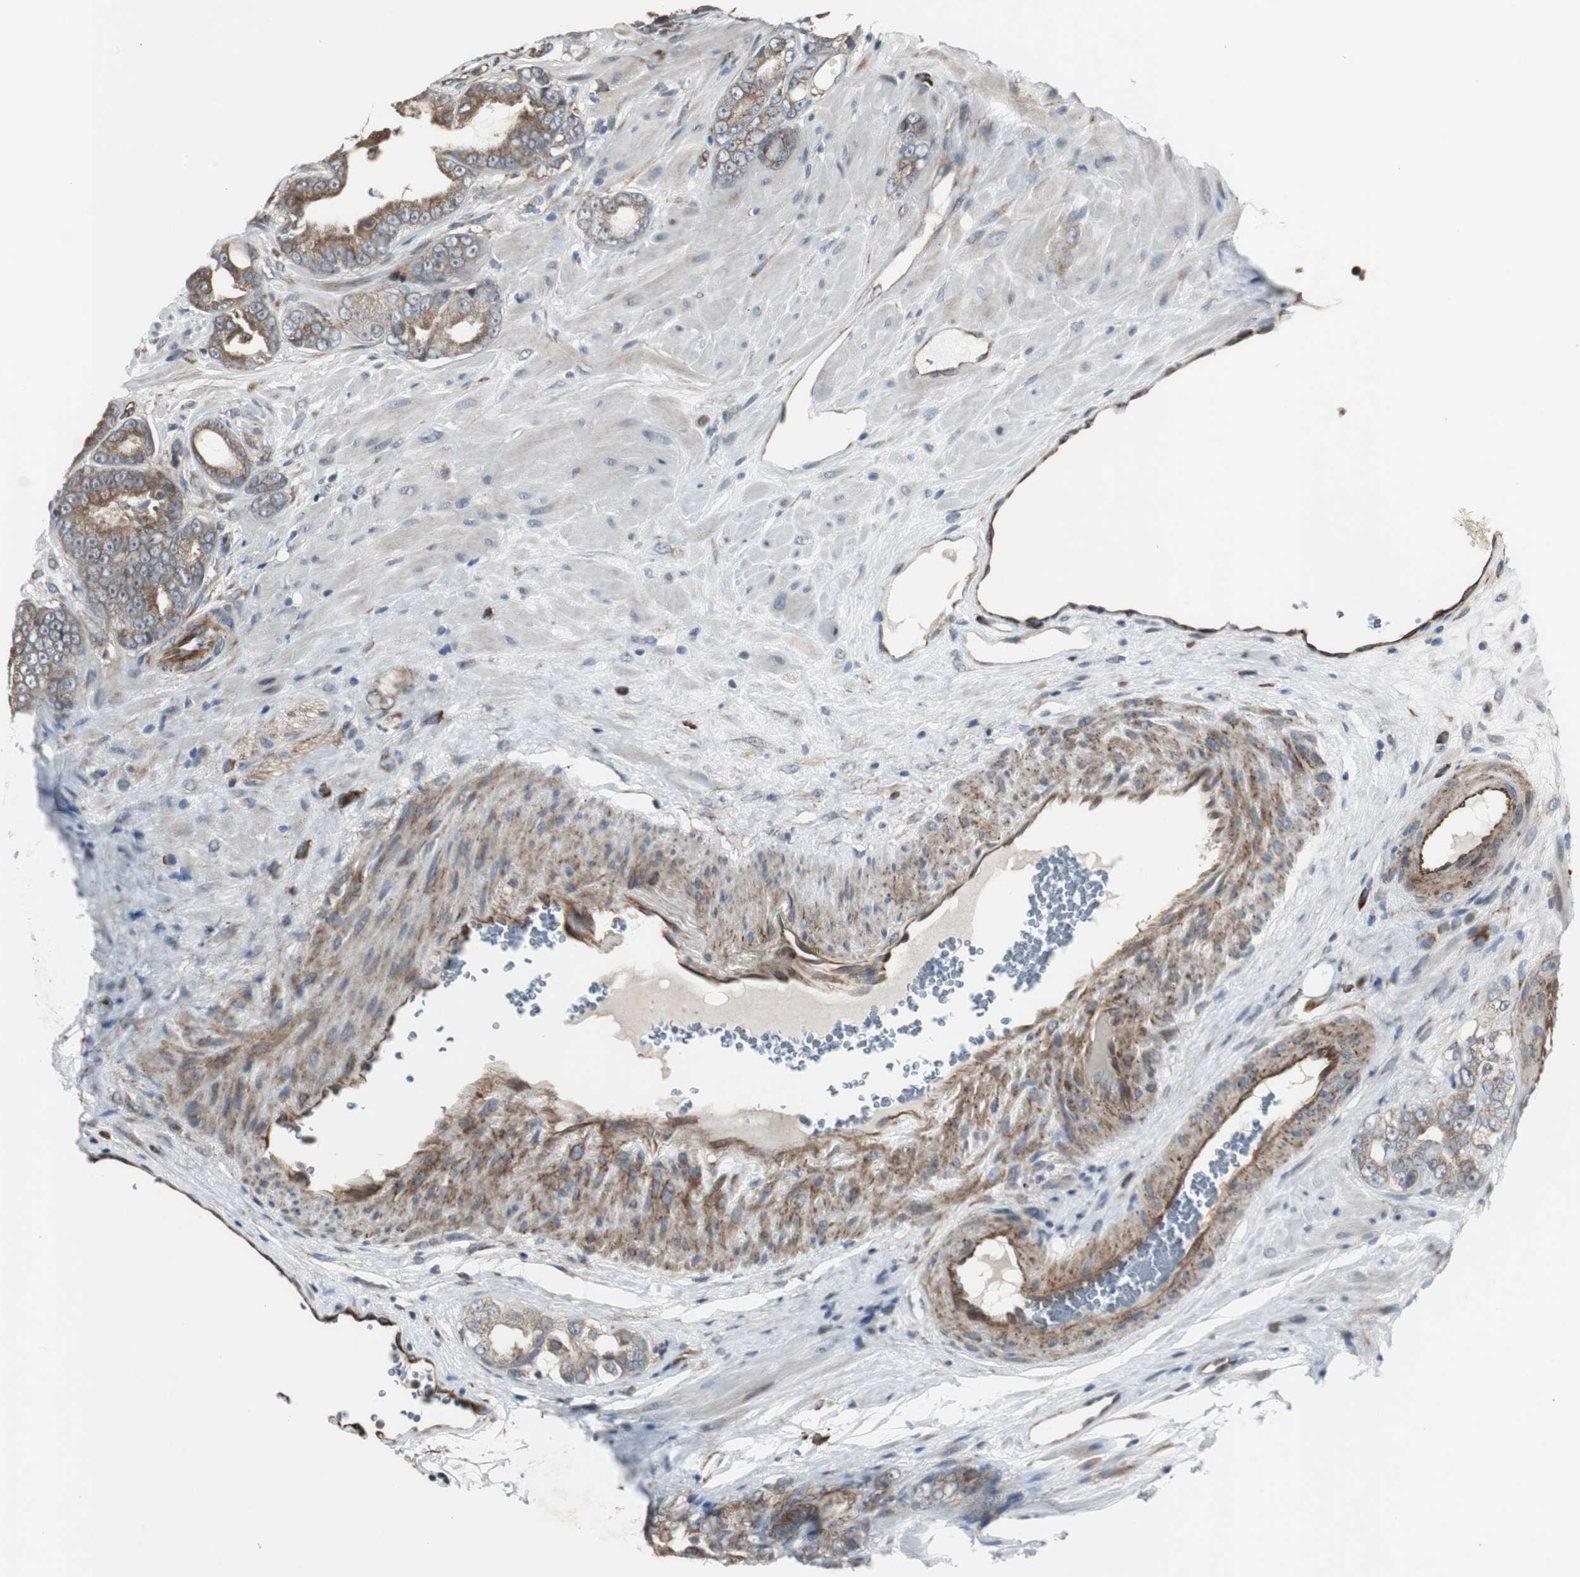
{"staining": {"intensity": "moderate", "quantity": "25%-75%", "location": "cytoplasmic/membranous"}, "tissue": "prostate cancer", "cell_type": "Tumor cells", "image_type": "cancer", "snomed": [{"axis": "morphology", "description": "Adenocarcinoma, Low grade"}, {"axis": "topography", "description": "Prostate"}], "caption": "High-power microscopy captured an immunohistochemistry (IHC) micrograph of prostate cancer (low-grade adenocarcinoma), revealing moderate cytoplasmic/membranous staining in about 25%-75% of tumor cells. Ihc stains the protein of interest in brown and the nuclei are stained blue.", "gene": "CHP1", "patient": {"sex": "male", "age": 58}}